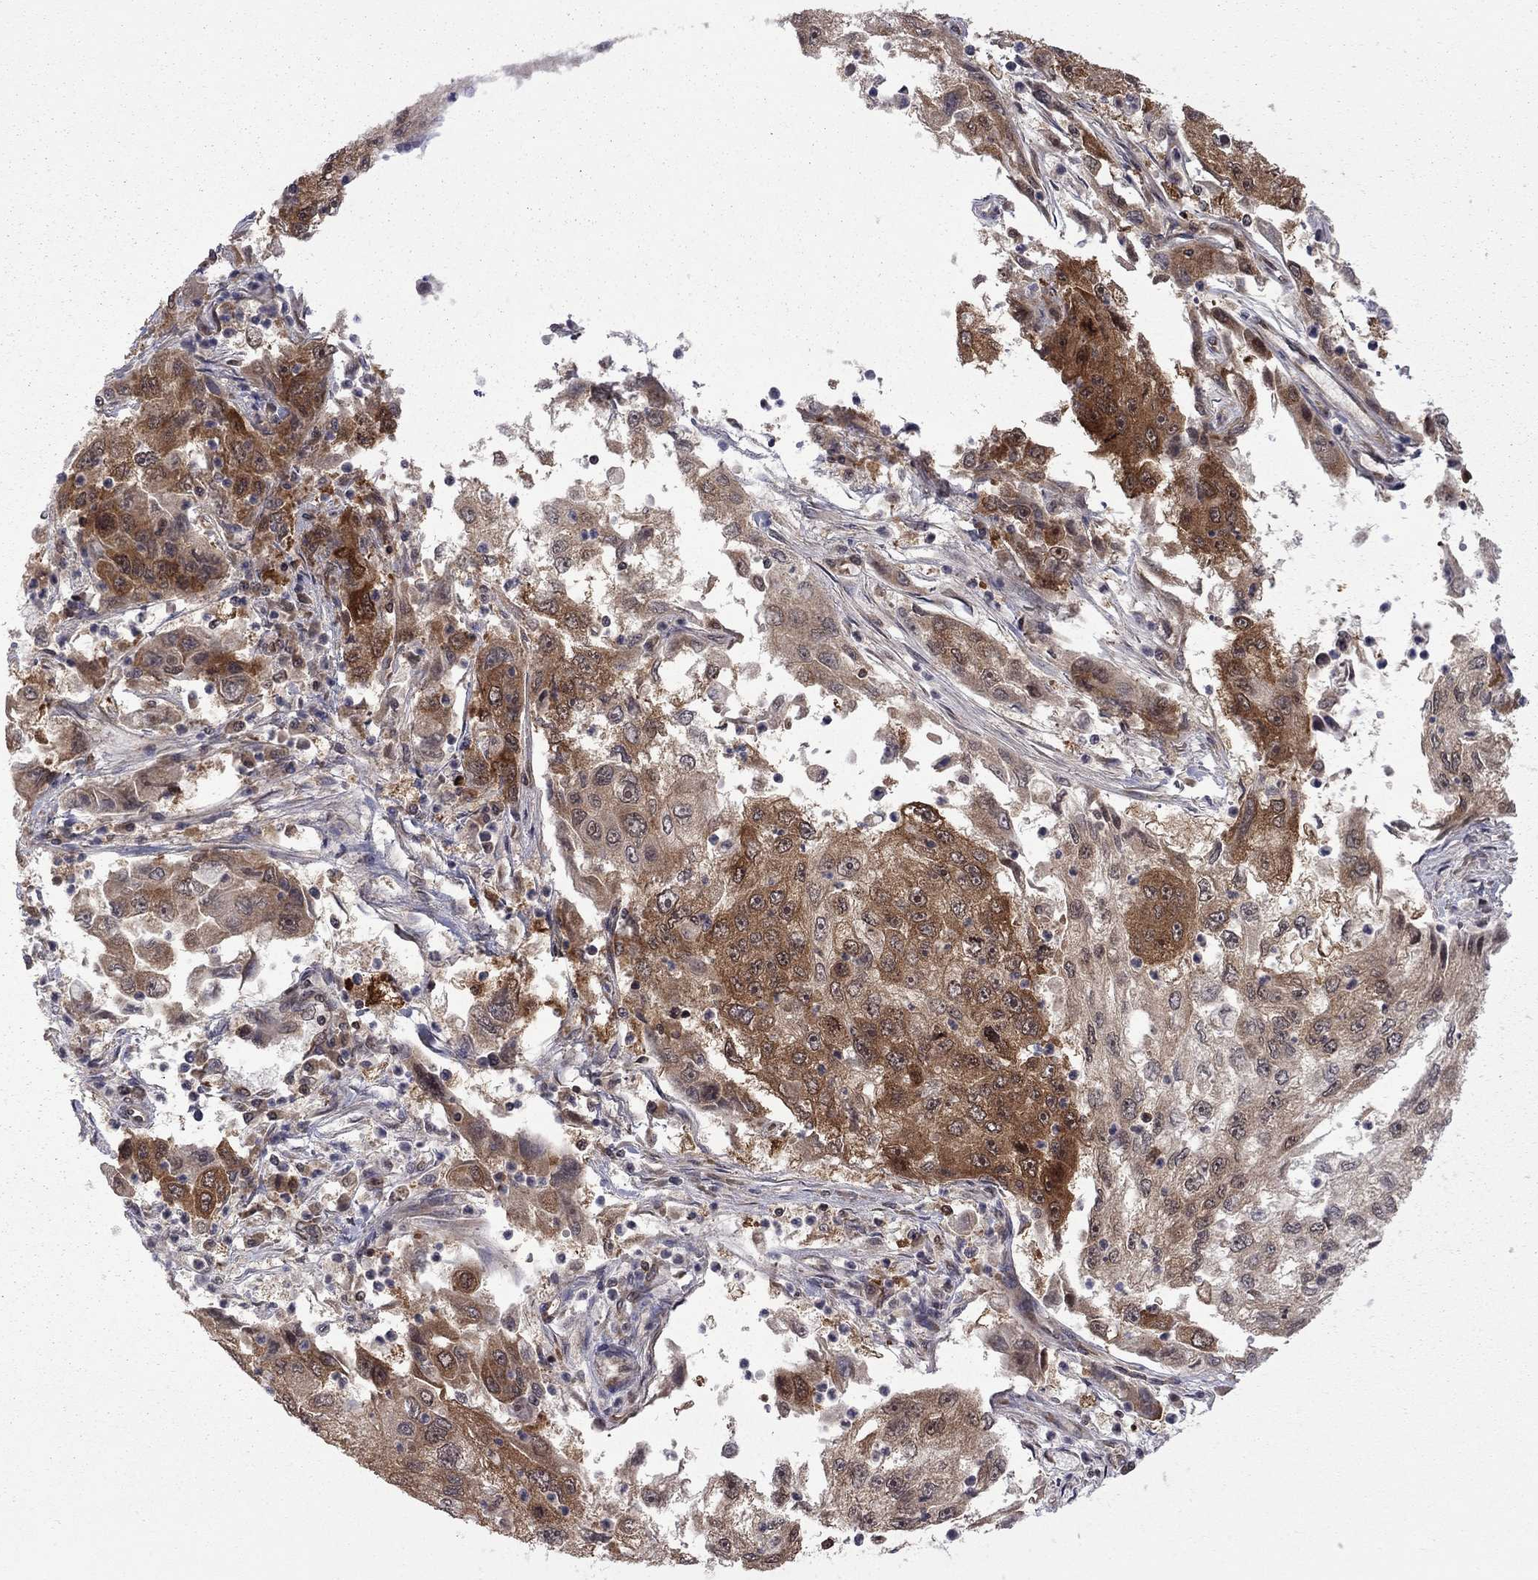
{"staining": {"intensity": "strong", "quantity": ">75%", "location": "cytoplasmic/membranous"}, "tissue": "cervical cancer", "cell_type": "Tumor cells", "image_type": "cancer", "snomed": [{"axis": "morphology", "description": "Squamous cell carcinoma, NOS"}, {"axis": "topography", "description": "Cervix"}], "caption": "The histopathology image demonstrates immunohistochemical staining of squamous cell carcinoma (cervical). There is strong cytoplasmic/membranous expression is appreciated in about >75% of tumor cells. (Brightfield microscopy of DAB IHC at high magnification).", "gene": "NAA50", "patient": {"sex": "female", "age": 36}}